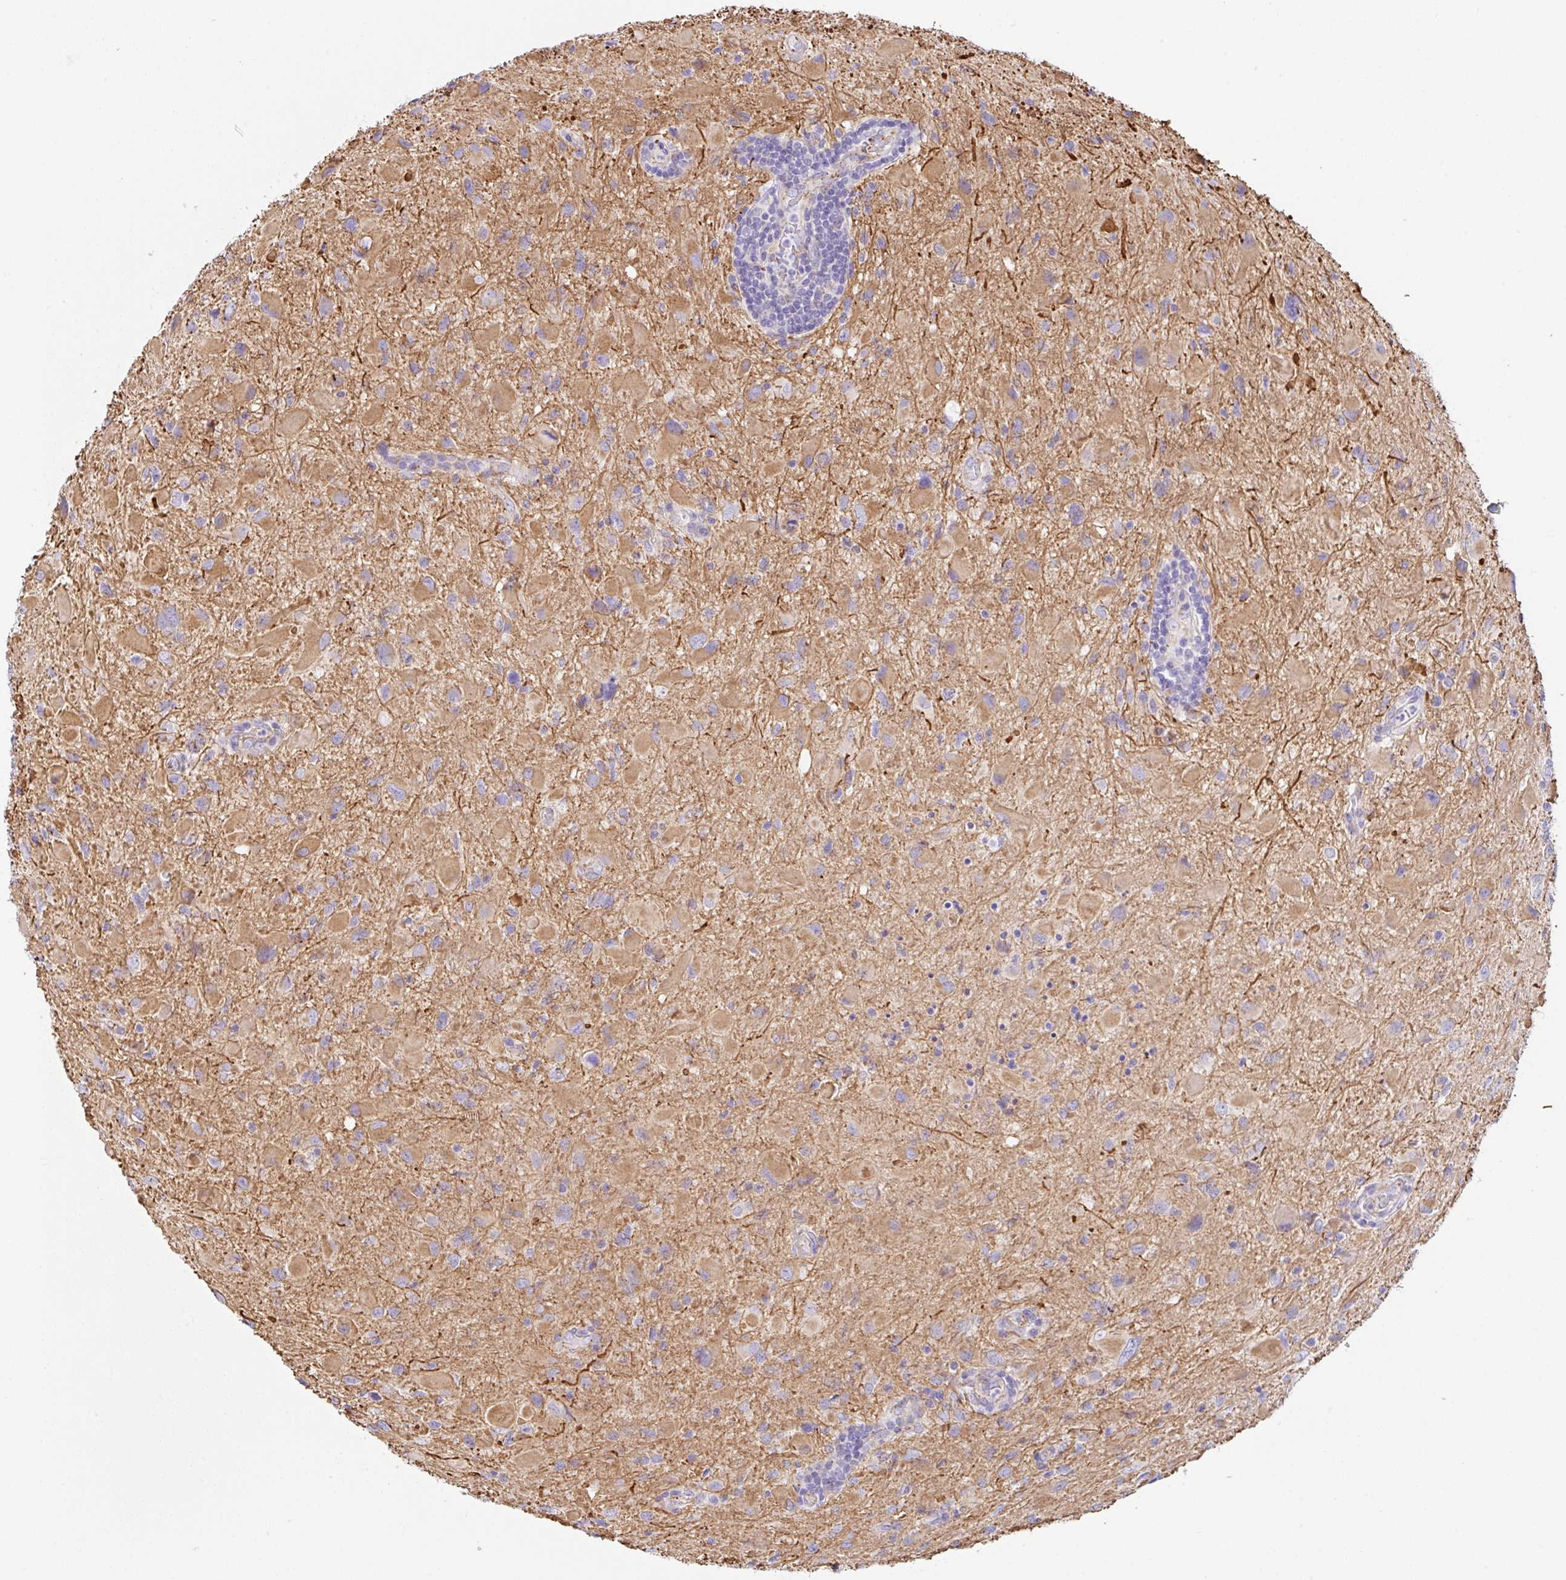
{"staining": {"intensity": "negative", "quantity": "none", "location": "none"}, "tissue": "glioma", "cell_type": "Tumor cells", "image_type": "cancer", "snomed": [{"axis": "morphology", "description": "Glioma, malignant, Low grade"}, {"axis": "topography", "description": "Brain"}], "caption": "Immunohistochemistry image of human glioma stained for a protein (brown), which demonstrates no expression in tumor cells.", "gene": "DKK4", "patient": {"sex": "female", "age": 32}}